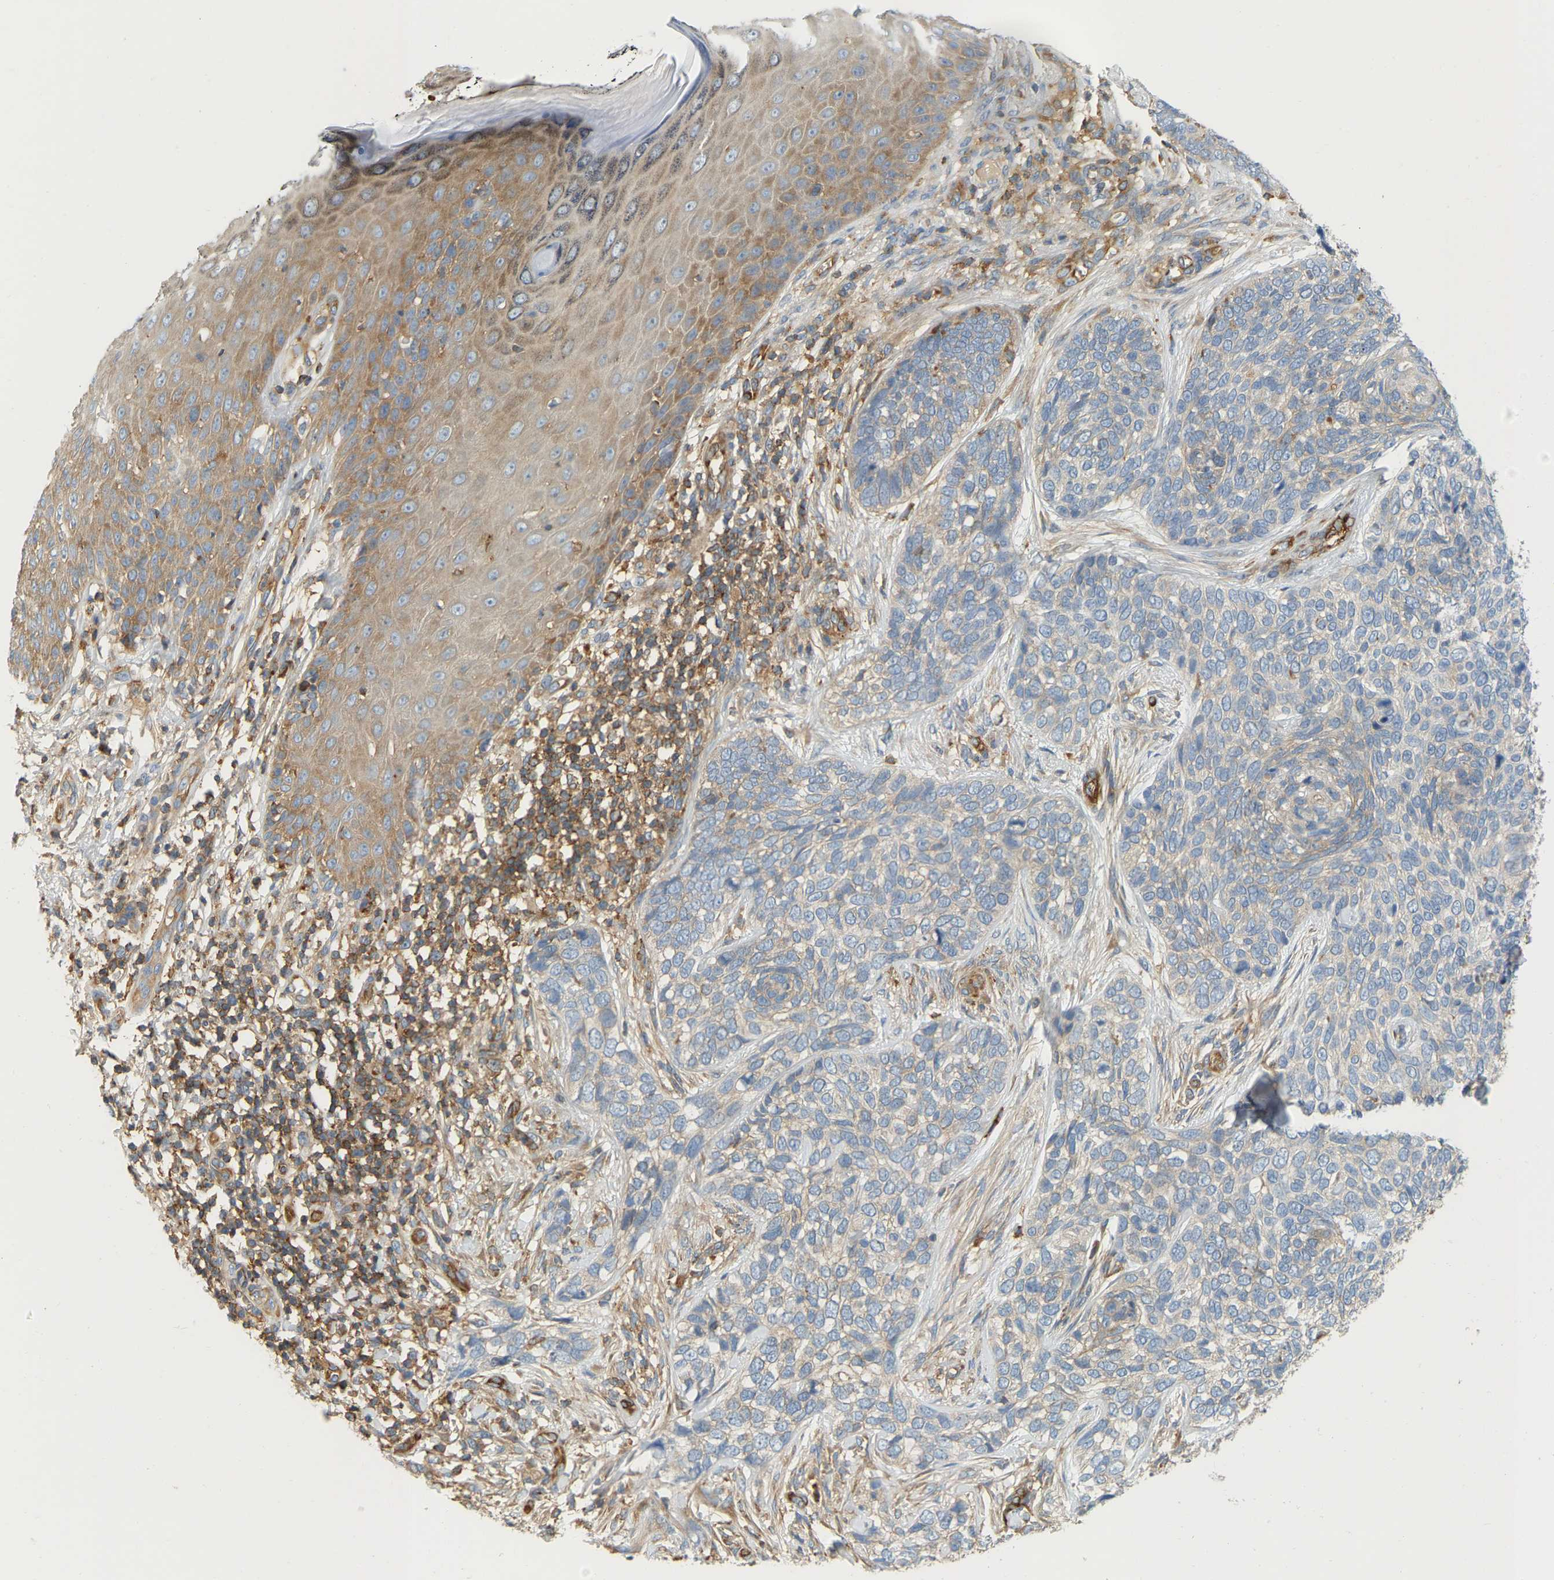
{"staining": {"intensity": "negative", "quantity": "none", "location": "none"}, "tissue": "skin cancer", "cell_type": "Tumor cells", "image_type": "cancer", "snomed": [{"axis": "morphology", "description": "Basal cell carcinoma"}, {"axis": "topography", "description": "Skin"}], "caption": "Immunohistochemical staining of basal cell carcinoma (skin) exhibits no significant staining in tumor cells.", "gene": "AKAP13", "patient": {"sex": "female", "age": 64}}